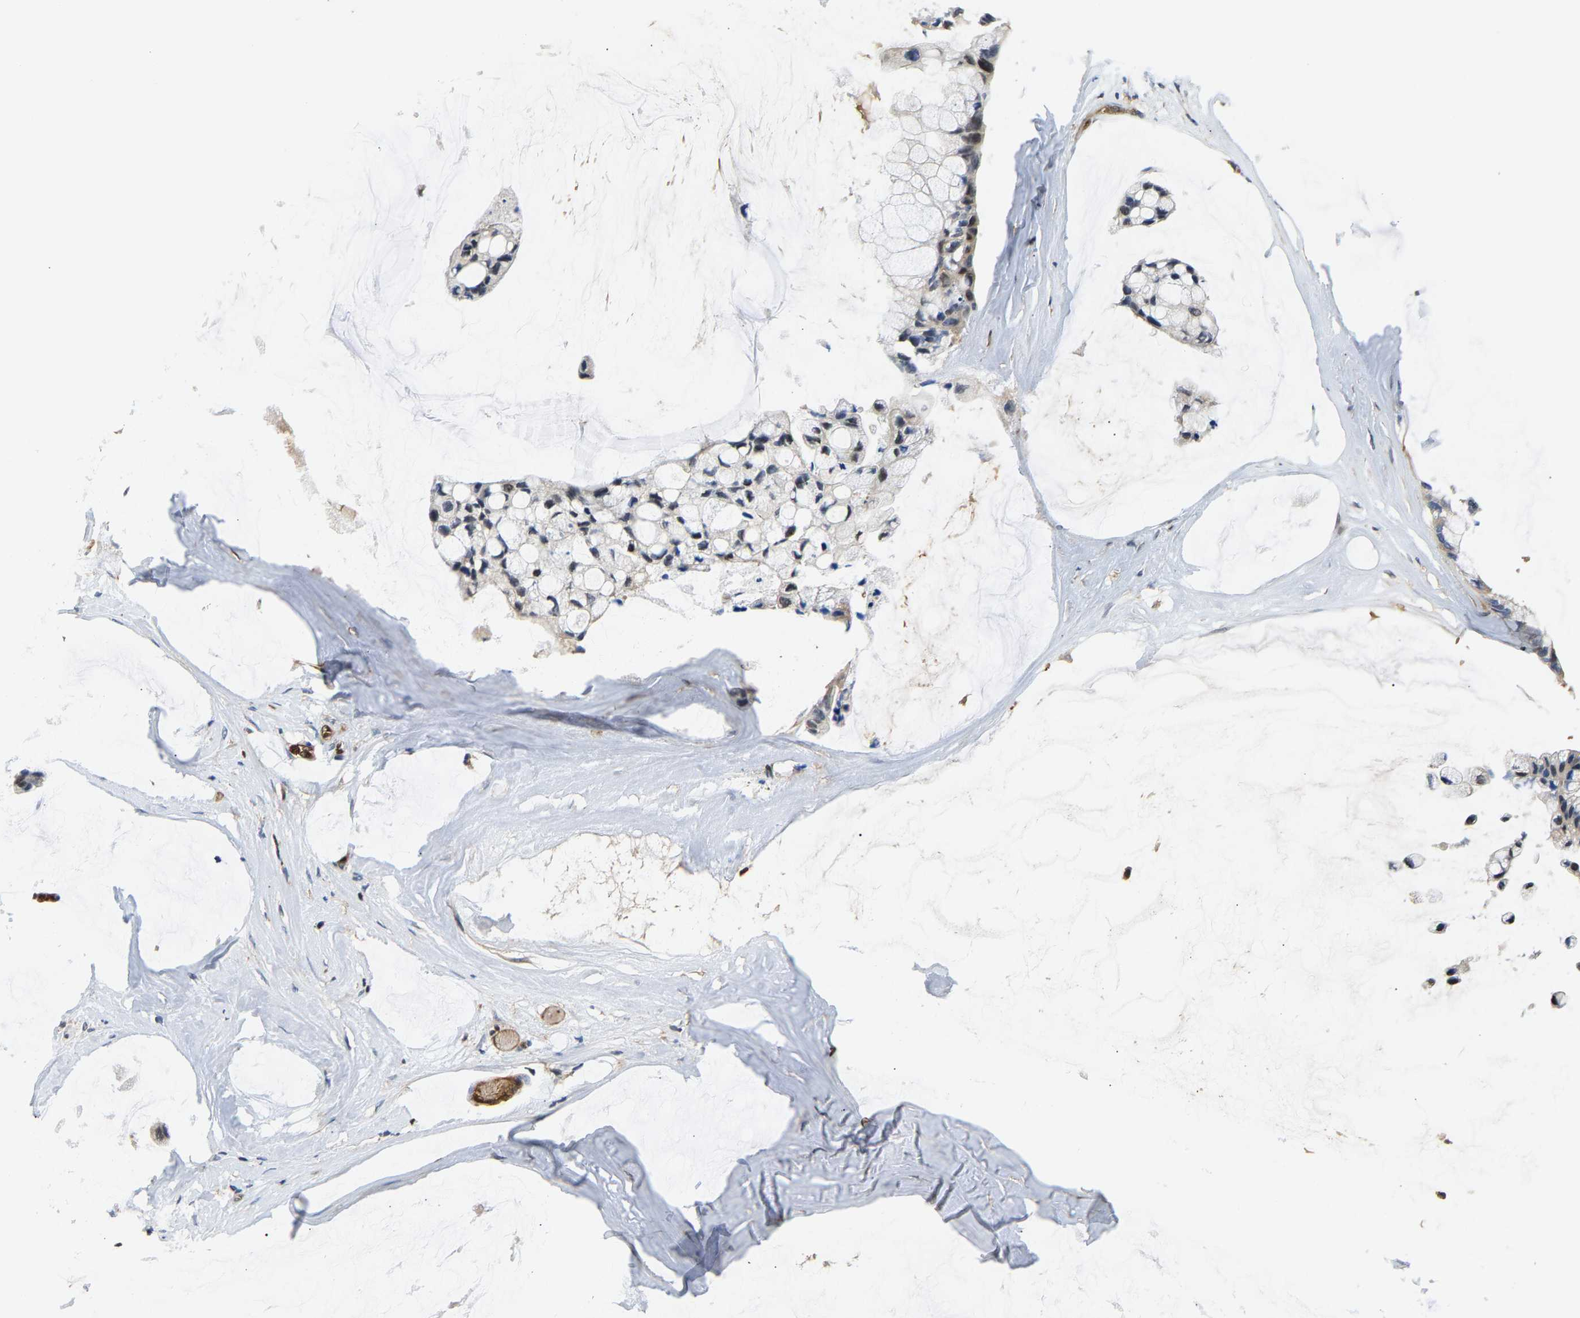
{"staining": {"intensity": "weak", "quantity": "<25%", "location": "cytoplasmic/membranous"}, "tissue": "ovarian cancer", "cell_type": "Tumor cells", "image_type": "cancer", "snomed": [{"axis": "morphology", "description": "Cystadenocarcinoma, mucinous, NOS"}, {"axis": "topography", "description": "Ovary"}], "caption": "Tumor cells show no significant expression in ovarian cancer.", "gene": "GIMAP7", "patient": {"sex": "female", "age": 39}}